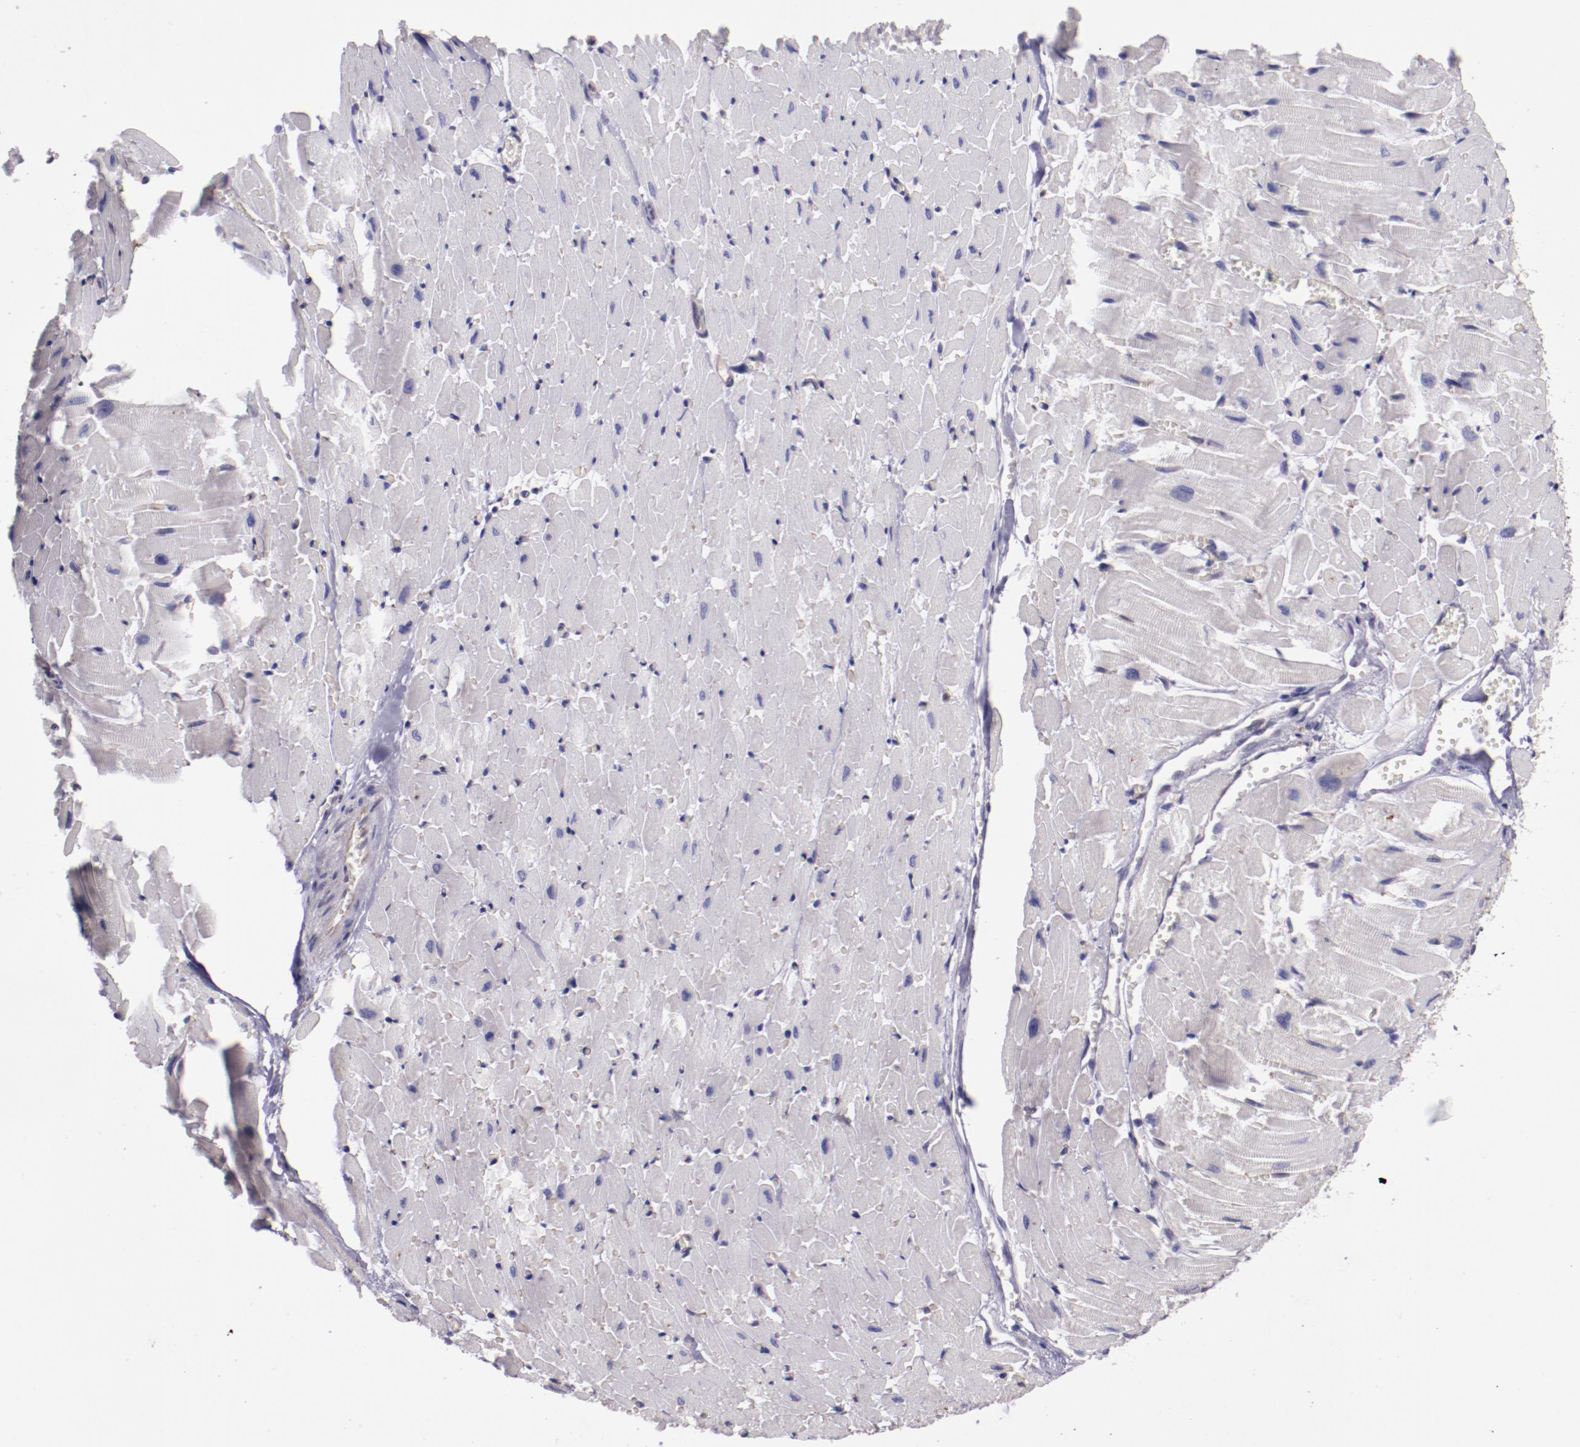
{"staining": {"intensity": "negative", "quantity": "none", "location": "none"}, "tissue": "heart muscle", "cell_type": "Cardiomyocytes", "image_type": "normal", "snomed": [{"axis": "morphology", "description": "Normal tissue, NOS"}, {"axis": "topography", "description": "Heart"}], "caption": "Photomicrograph shows no significant protein positivity in cardiomyocytes of benign heart muscle.", "gene": "ELF1", "patient": {"sex": "female", "age": 19}}